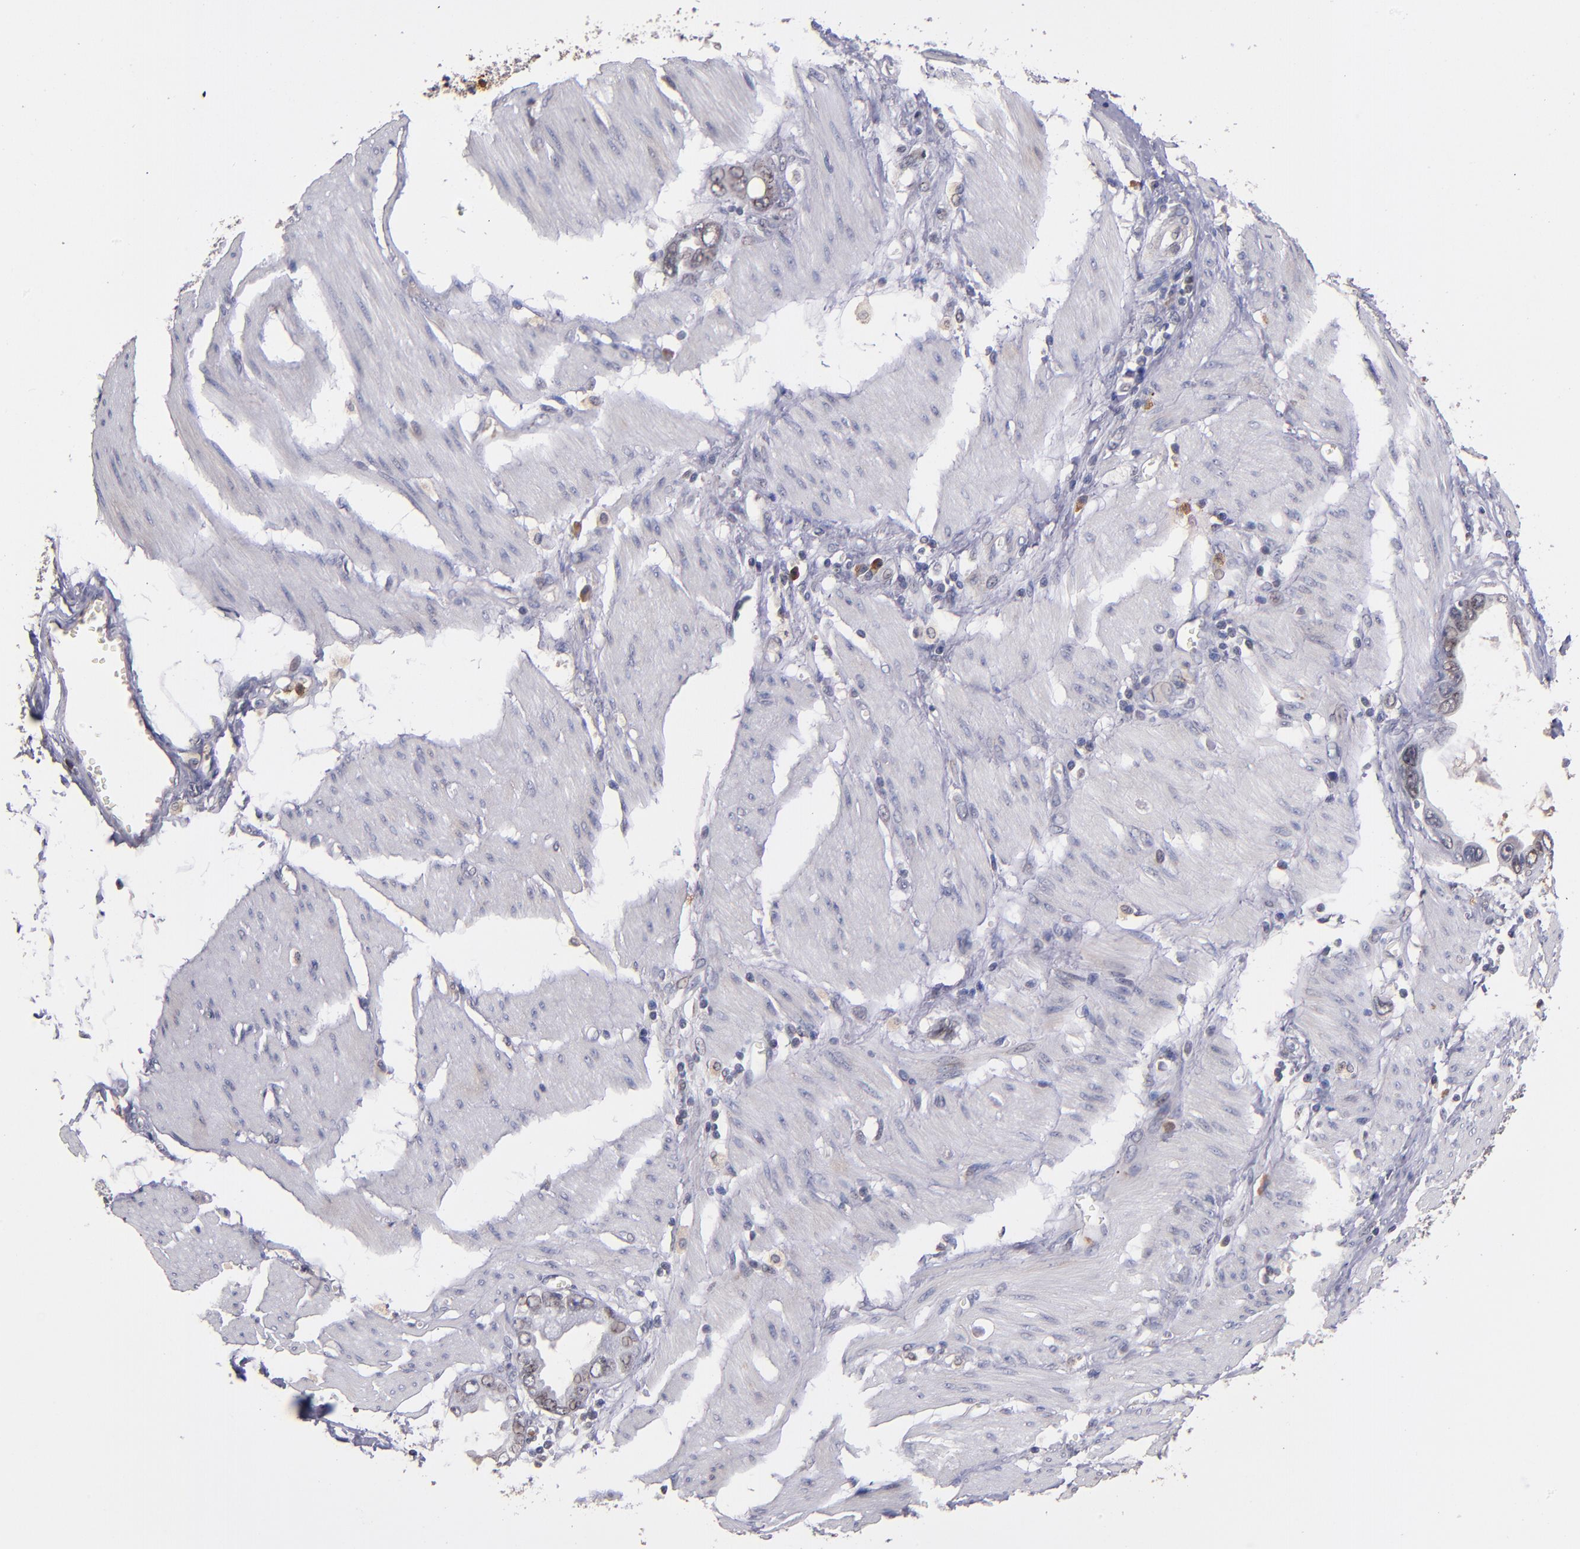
{"staining": {"intensity": "weak", "quantity": "25%-75%", "location": "nuclear"}, "tissue": "stomach cancer", "cell_type": "Tumor cells", "image_type": "cancer", "snomed": [{"axis": "morphology", "description": "Adenocarcinoma, NOS"}, {"axis": "topography", "description": "Stomach"}], "caption": "Immunohistochemistry of adenocarcinoma (stomach) reveals low levels of weak nuclear positivity in approximately 25%-75% of tumor cells.", "gene": "TTLL12", "patient": {"sex": "male", "age": 78}}